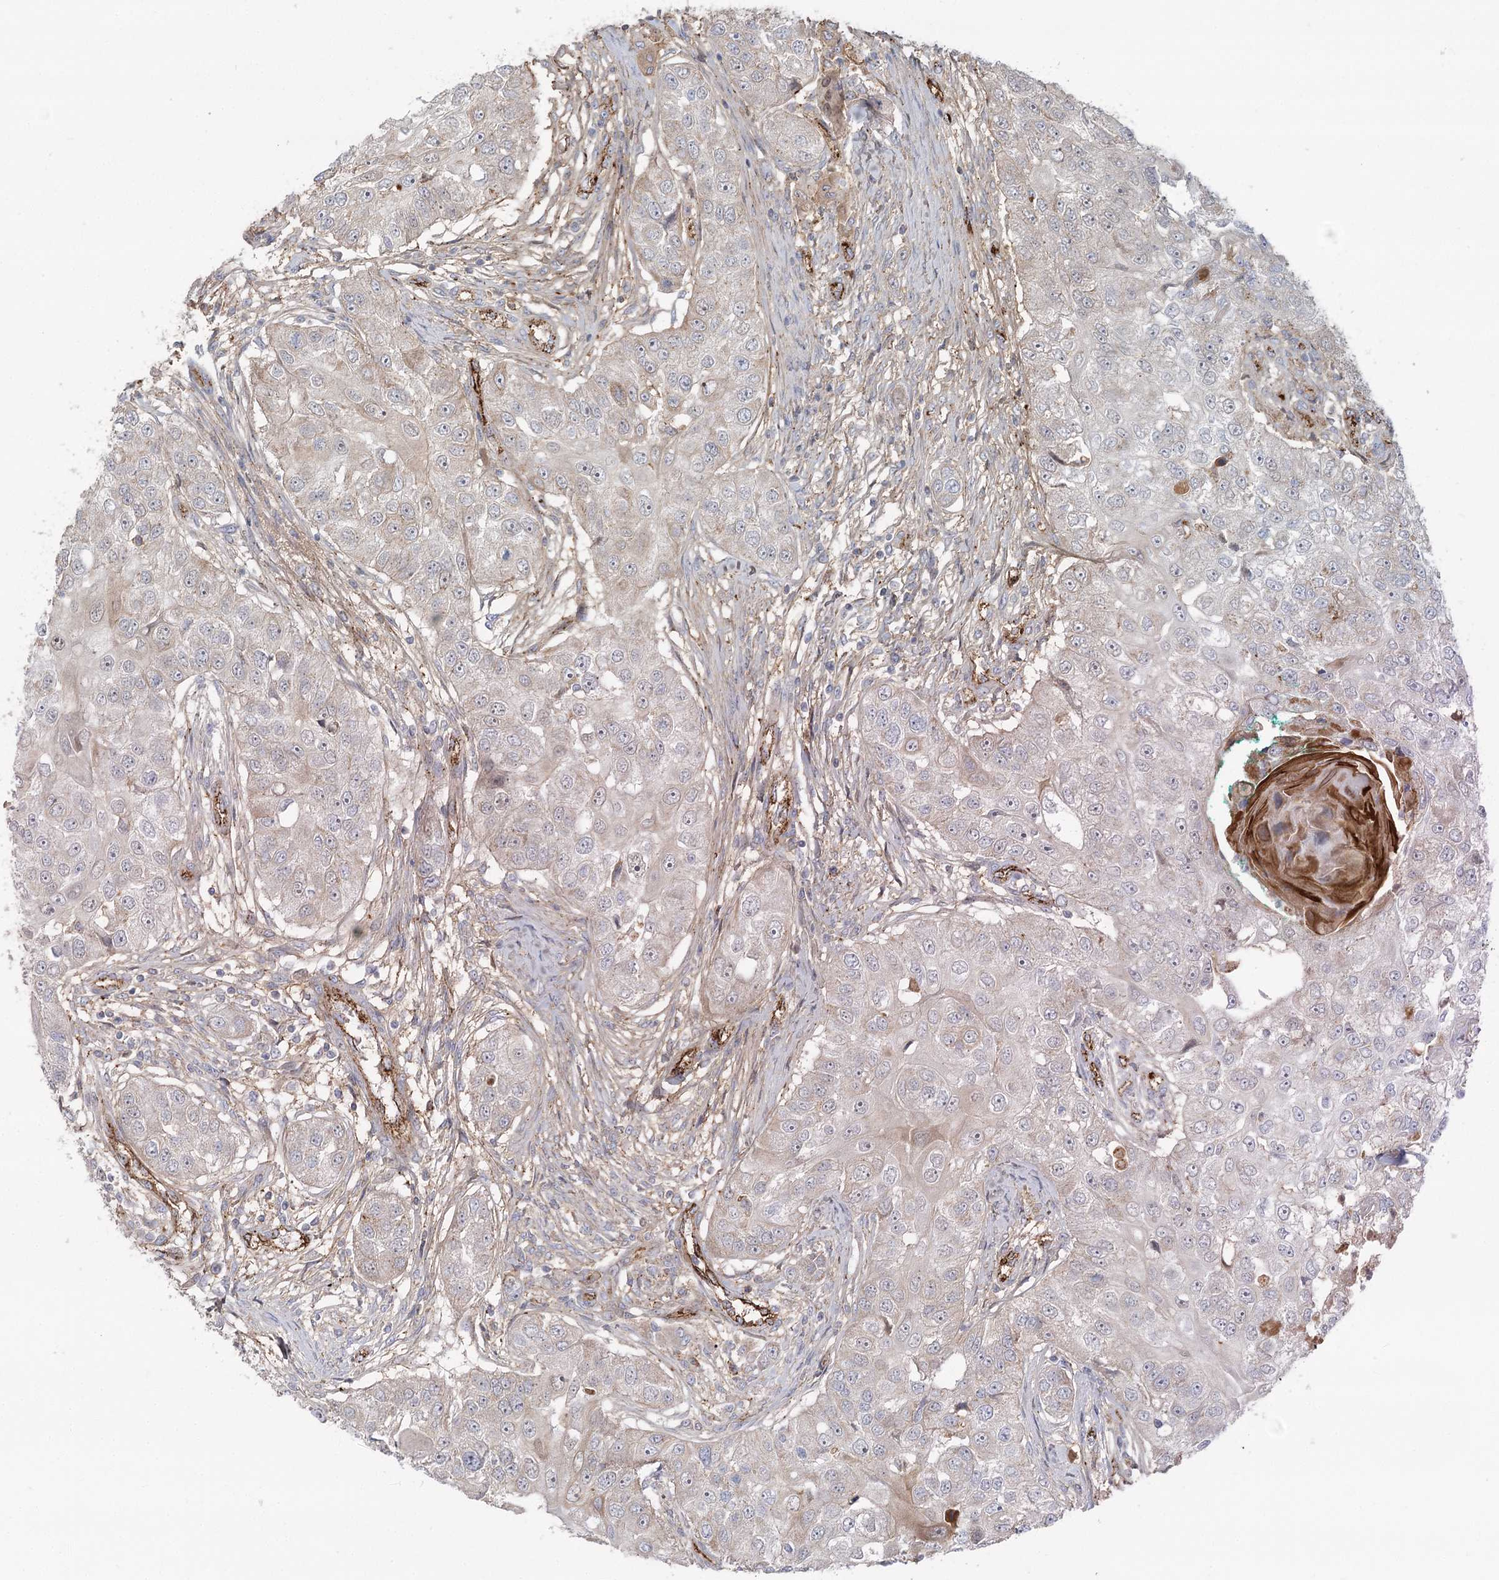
{"staining": {"intensity": "negative", "quantity": "none", "location": "none"}, "tissue": "head and neck cancer", "cell_type": "Tumor cells", "image_type": "cancer", "snomed": [{"axis": "morphology", "description": "Normal tissue, NOS"}, {"axis": "morphology", "description": "Squamous cell carcinoma, NOS"}, {"axis": "topography", "description": "Skeletal muscle"}, {"axis": "topography", "description": "Head-Neck"}], "caption": "Tumor cells are negative for brown protein staining in head and neck cancer (squamous cell carcinoma).", "gene": "KBTBD4", "patient": {"sex": "male", "age": 51}}